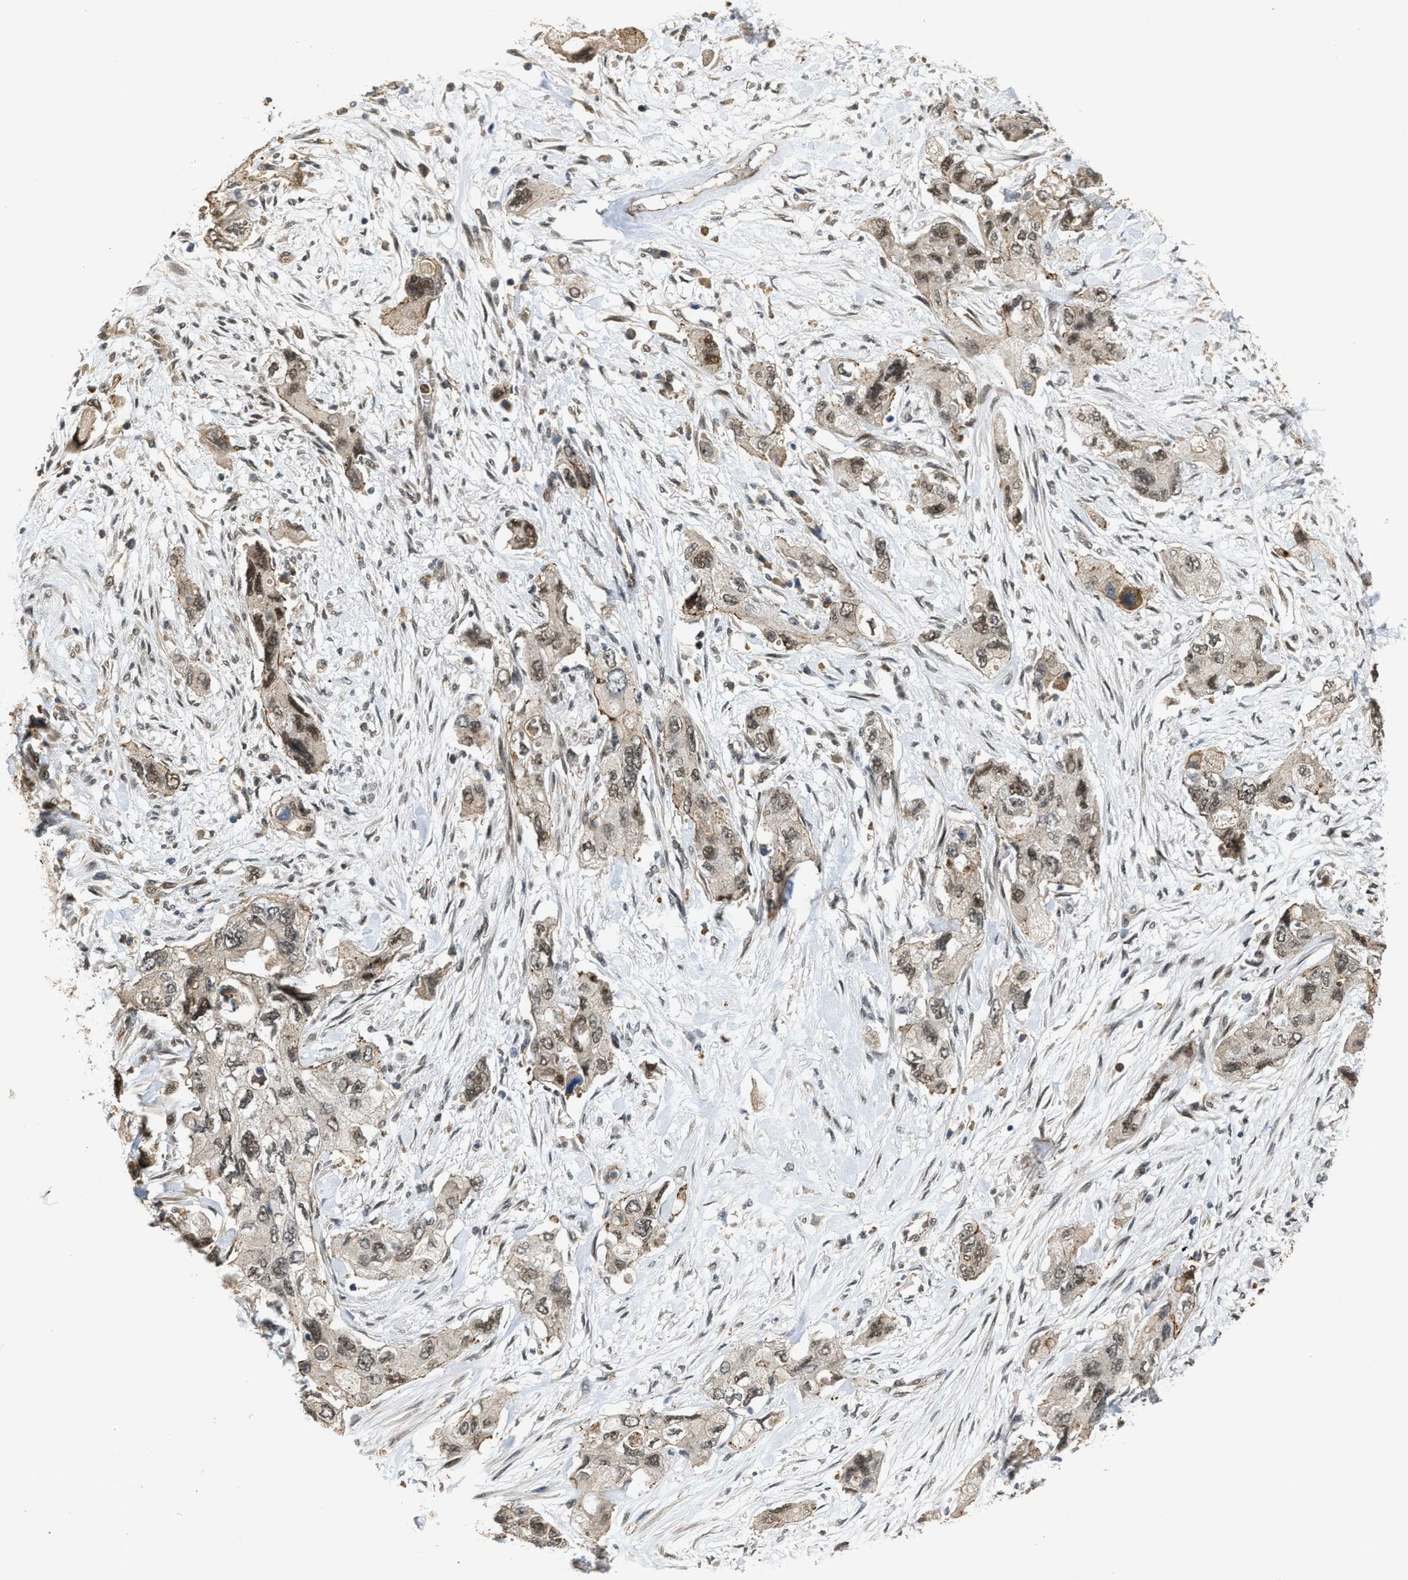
{"staining": {"intensity": "weak", "quantity": ">75%", "location": "cytoplasmic/membranous,nuclear"}, "tissue": "pancreatic cancer", "cell_type": "Tumor cells", "image_type": "cancer", "snomed": [{"axis": "morphology", "description": "Adenocarcinoma, NOS"}, {"axis": "topography", "description": "Pancreas"}], "caption": "Protein analysis of pancreatic cancer tissue shows weak cytoplasmic/membranous and nuclear positivity in approximately >75% of tumor cells. (DAB IHC, brown staining for protein, blue staining for nuclei).", "gene": "DPF2", "patient": {"sex": "female", "age": 73}}